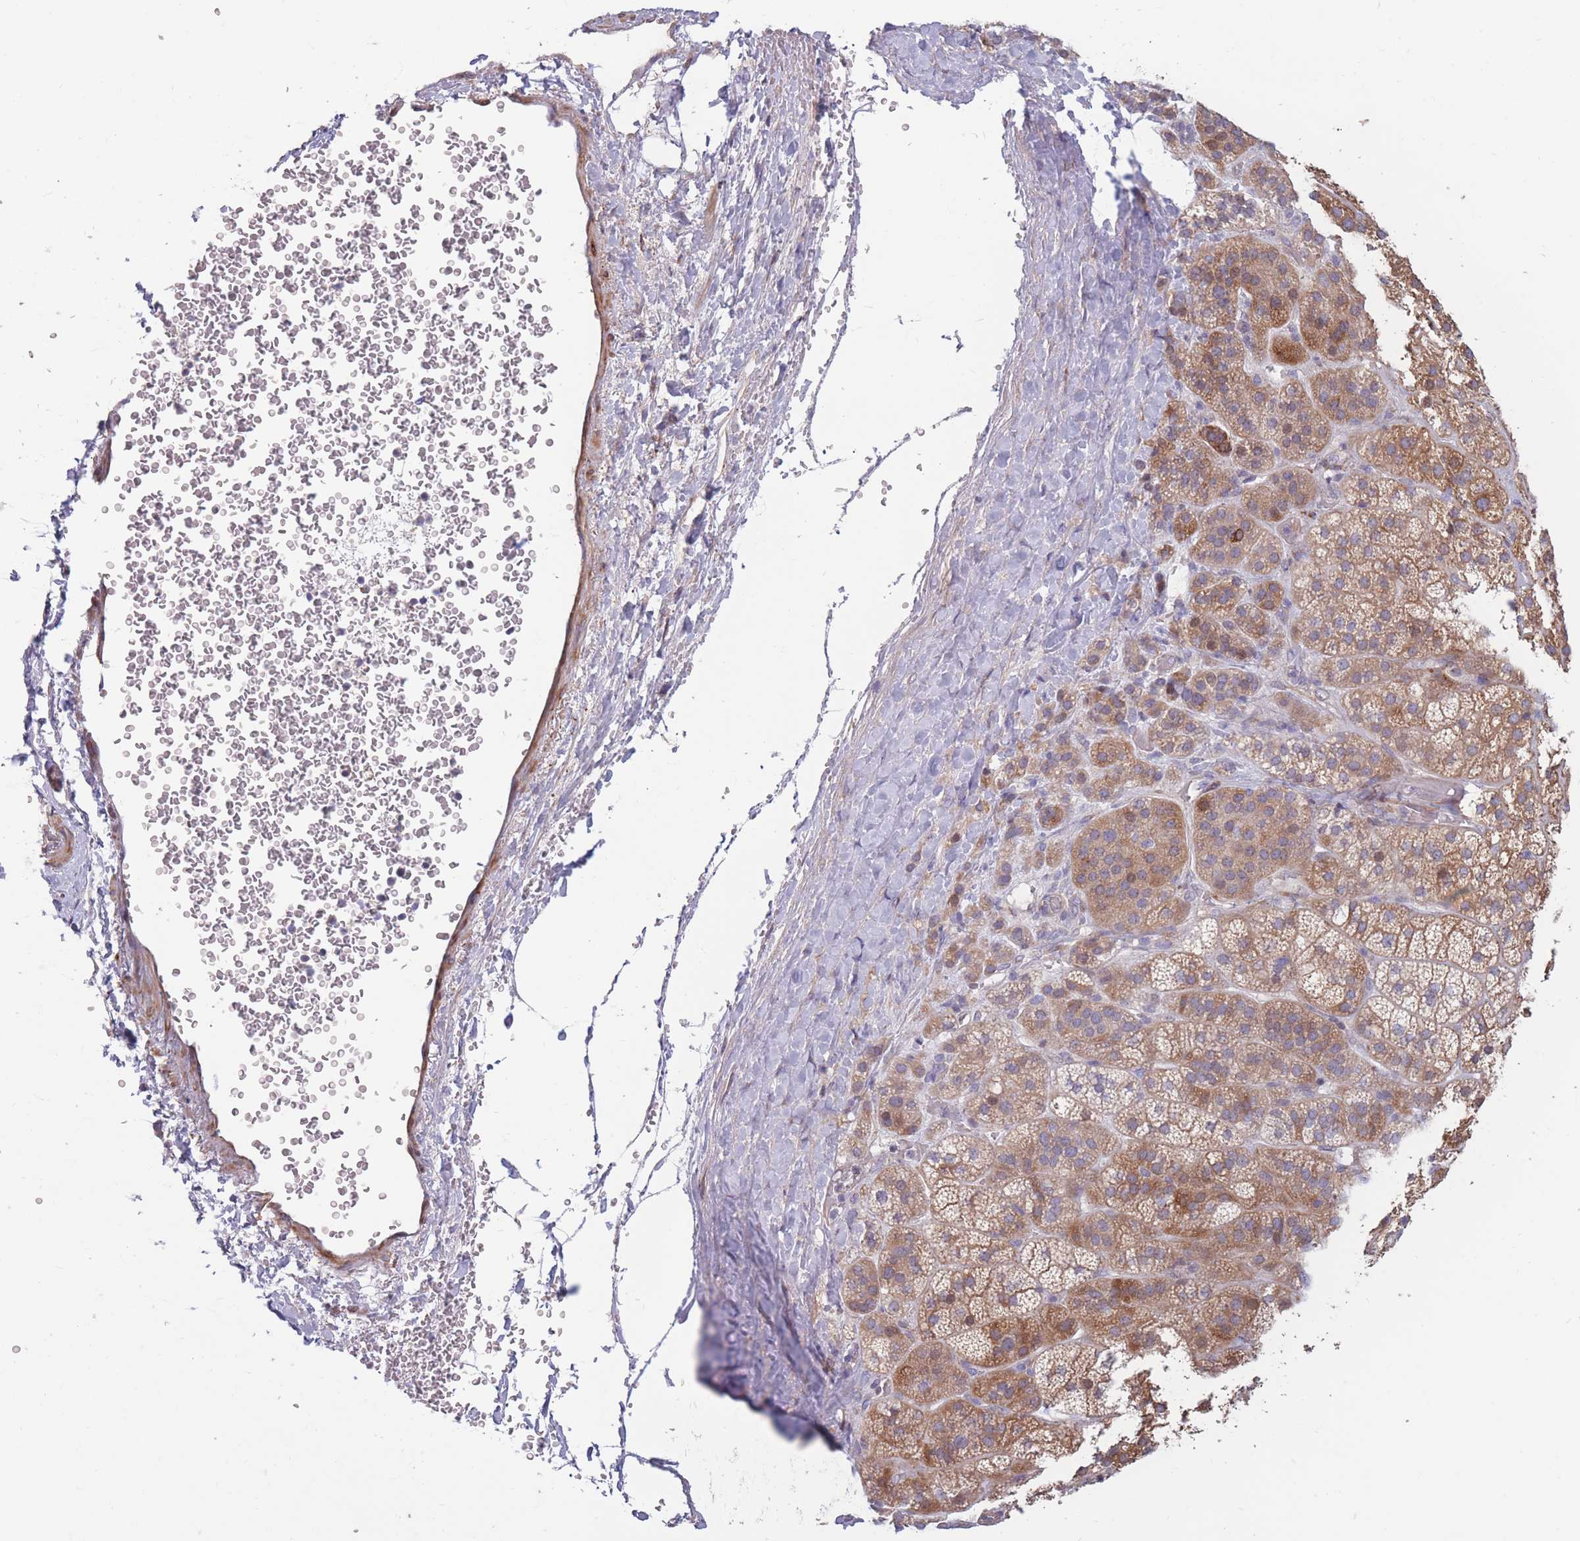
{"staining": {"intensity": "moderate", "quantity": "25%-75%", "location": "cytoplasmic/membranous"}, "tissue": "adrenal gland", "cell_type": "Glandular cells", "image_type": "normal", "snomed": [{"axis": "morphology", "description": "Normal tissue, NOS"}, {"axis": "topography", "description": "Adrenal gland"}], "caption": "A photomicrograph of human adrenal gland stained for a protein reveals moderate cytoplasmic/membranous brown staining in glandular cells.", "gene": "CCNQ", "patient": {"sex": "female", "age": 70}}